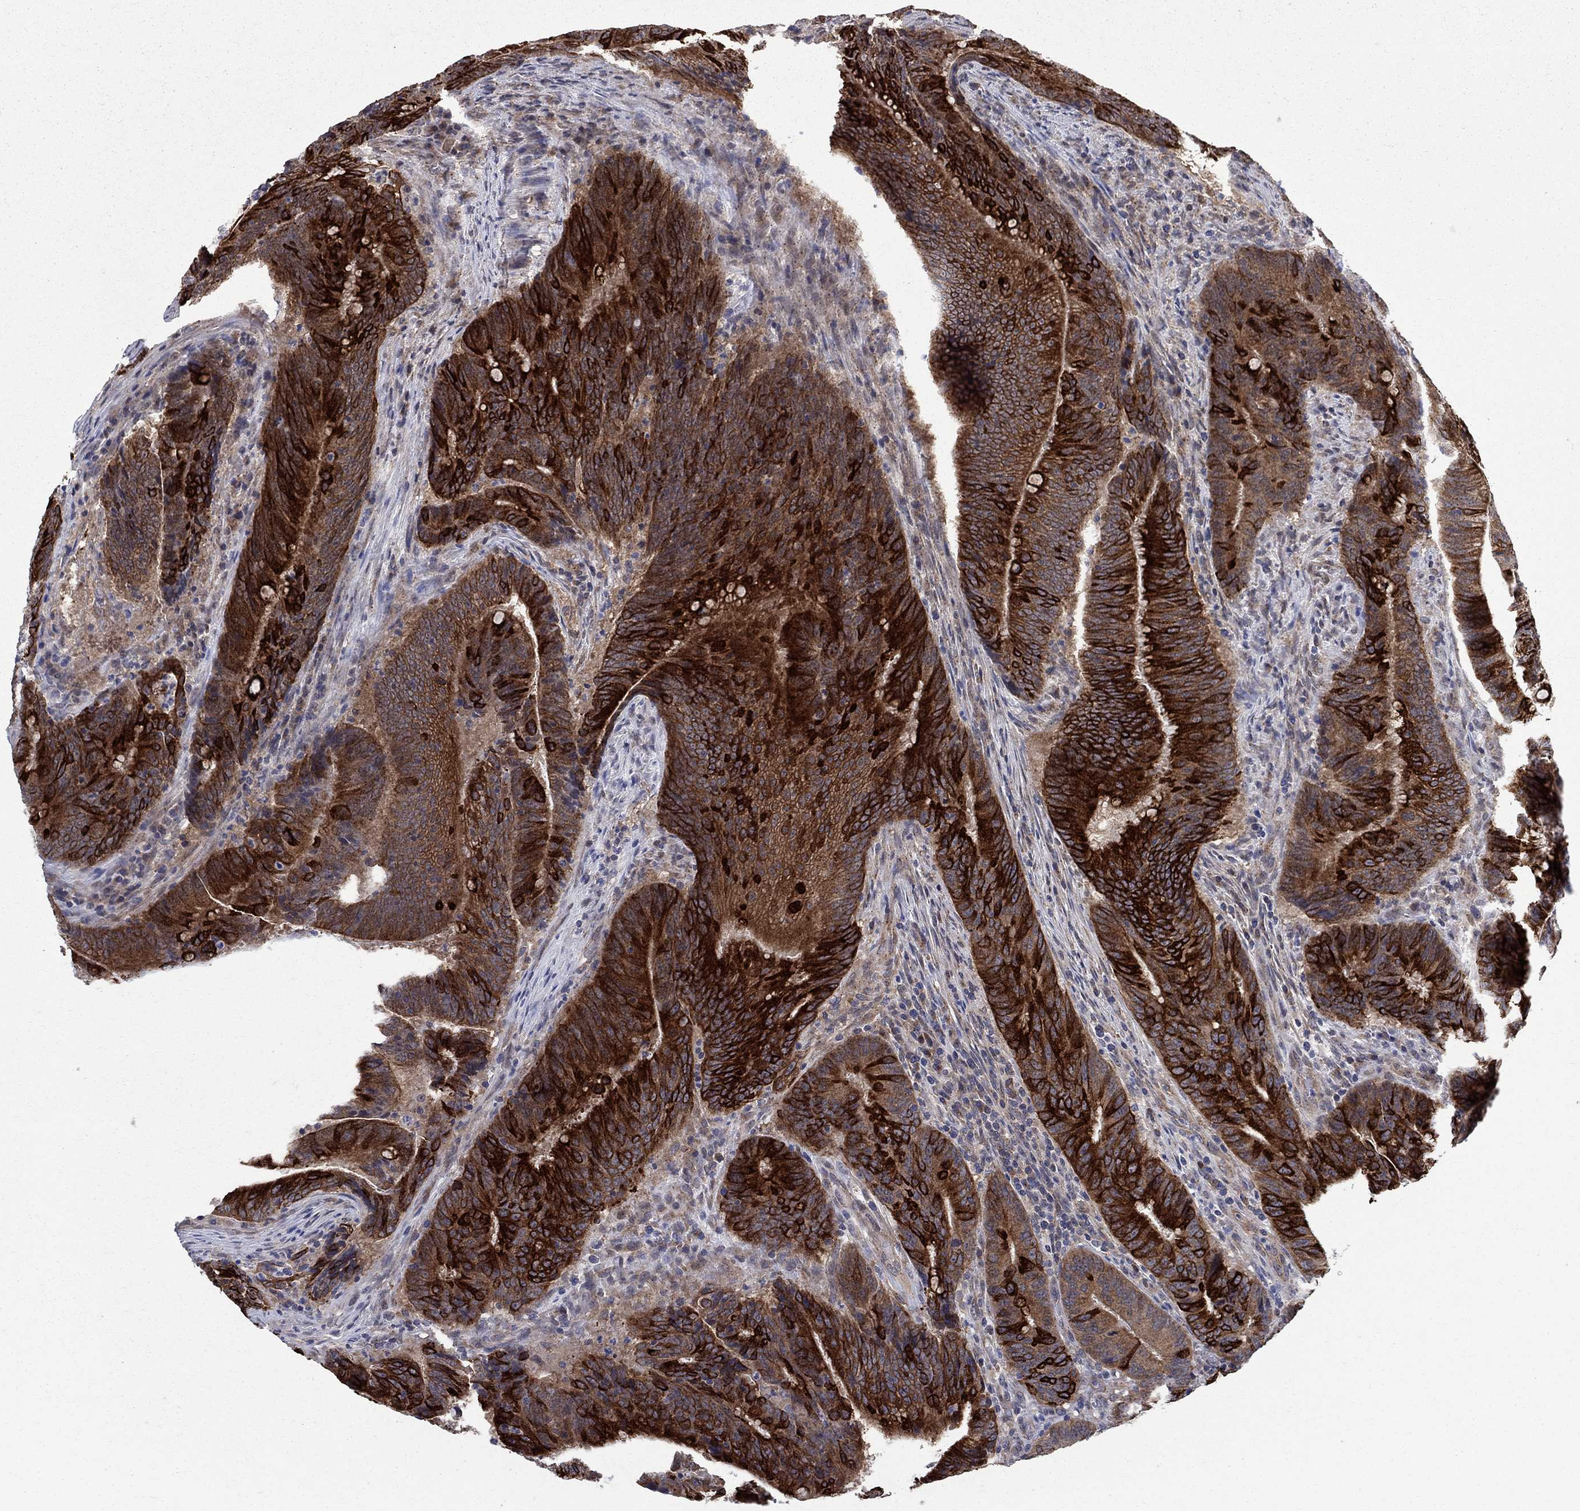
{"staining": {"intensity": "strong", "quantity": "25%-75%", "location": "cytoplasmic/membranous"}, "tissue": "colorectal cancer", "cell_type": "Tumor cells", "image_type": "cancer", "snomed": [{"axis": "morphology", "description": "Adenocarcinoma, NOS"}, {"axis": "topography", "description": "Colon"}], "caption": "Protein analysis of colorectal adenocarcinoma tissue shows strong cytoplasmic/membranous expression in approximately 25%-75% of tumor cells.", "gene": "SH3RF1", "patient": {"sex": "female", "age": 87}}